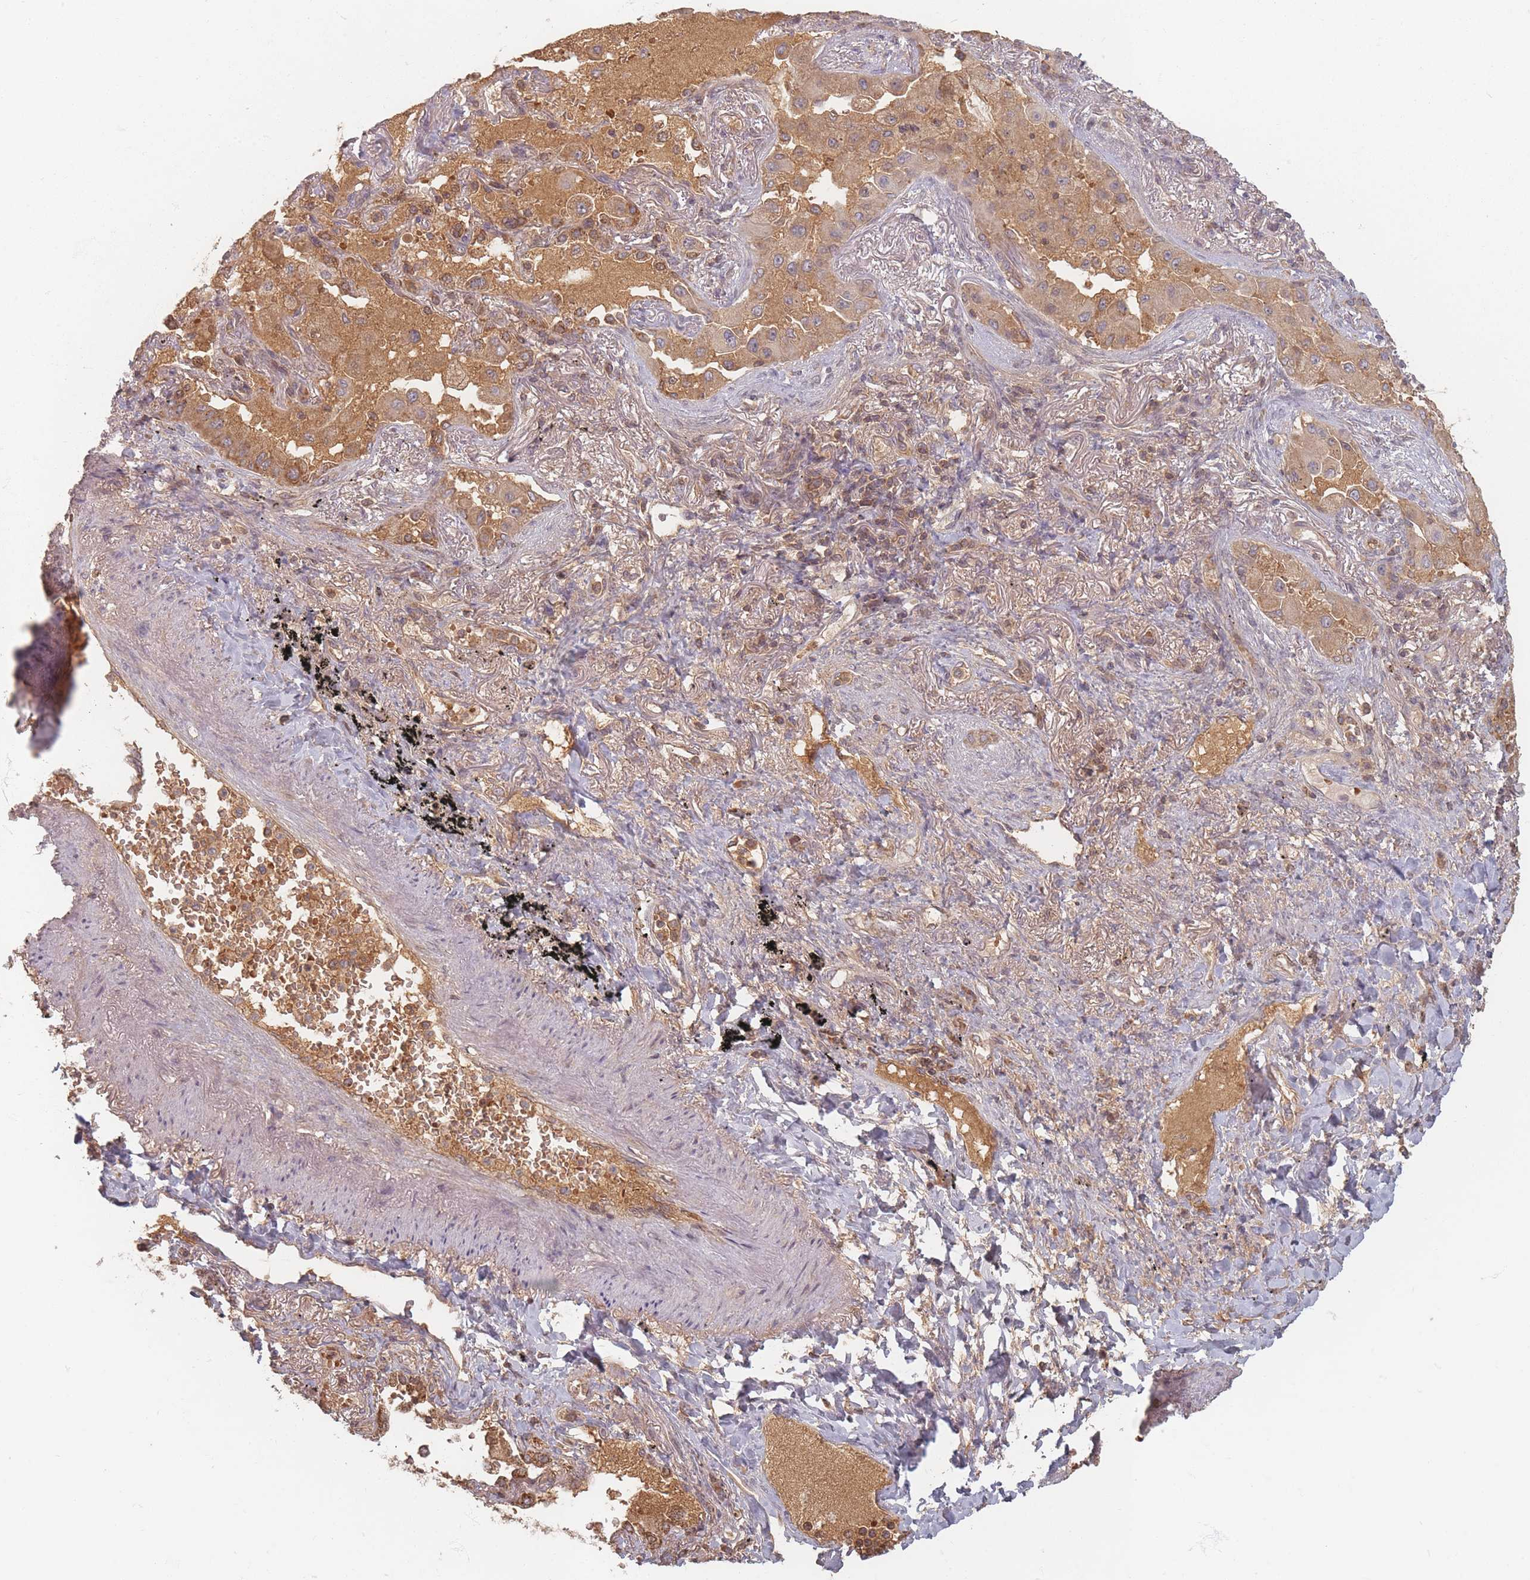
{"staining": {"intensity": "moderate", "quantity": ">75%", "location": "cytoplasmic/membranous"}, "tissue": "lung cancer", "cell_type": "Tumor cells", "image_type": "cancer", "snomed": [{"axis": "morphology", "description": "Squamous cell carcinoma, NOS"}, {"axis": "topography", "description": "Lung"}], "caption": "An immunohistochemistry (IHC) image of neoplastic tissue is shown. Protein staining in brown shows moderate cytoplasmic/membranous positivity in squamous cell carcinoma (lung) within tumor cells.", "gene": "OR2M4", "patient": {"sex": "male", "age": 74}}